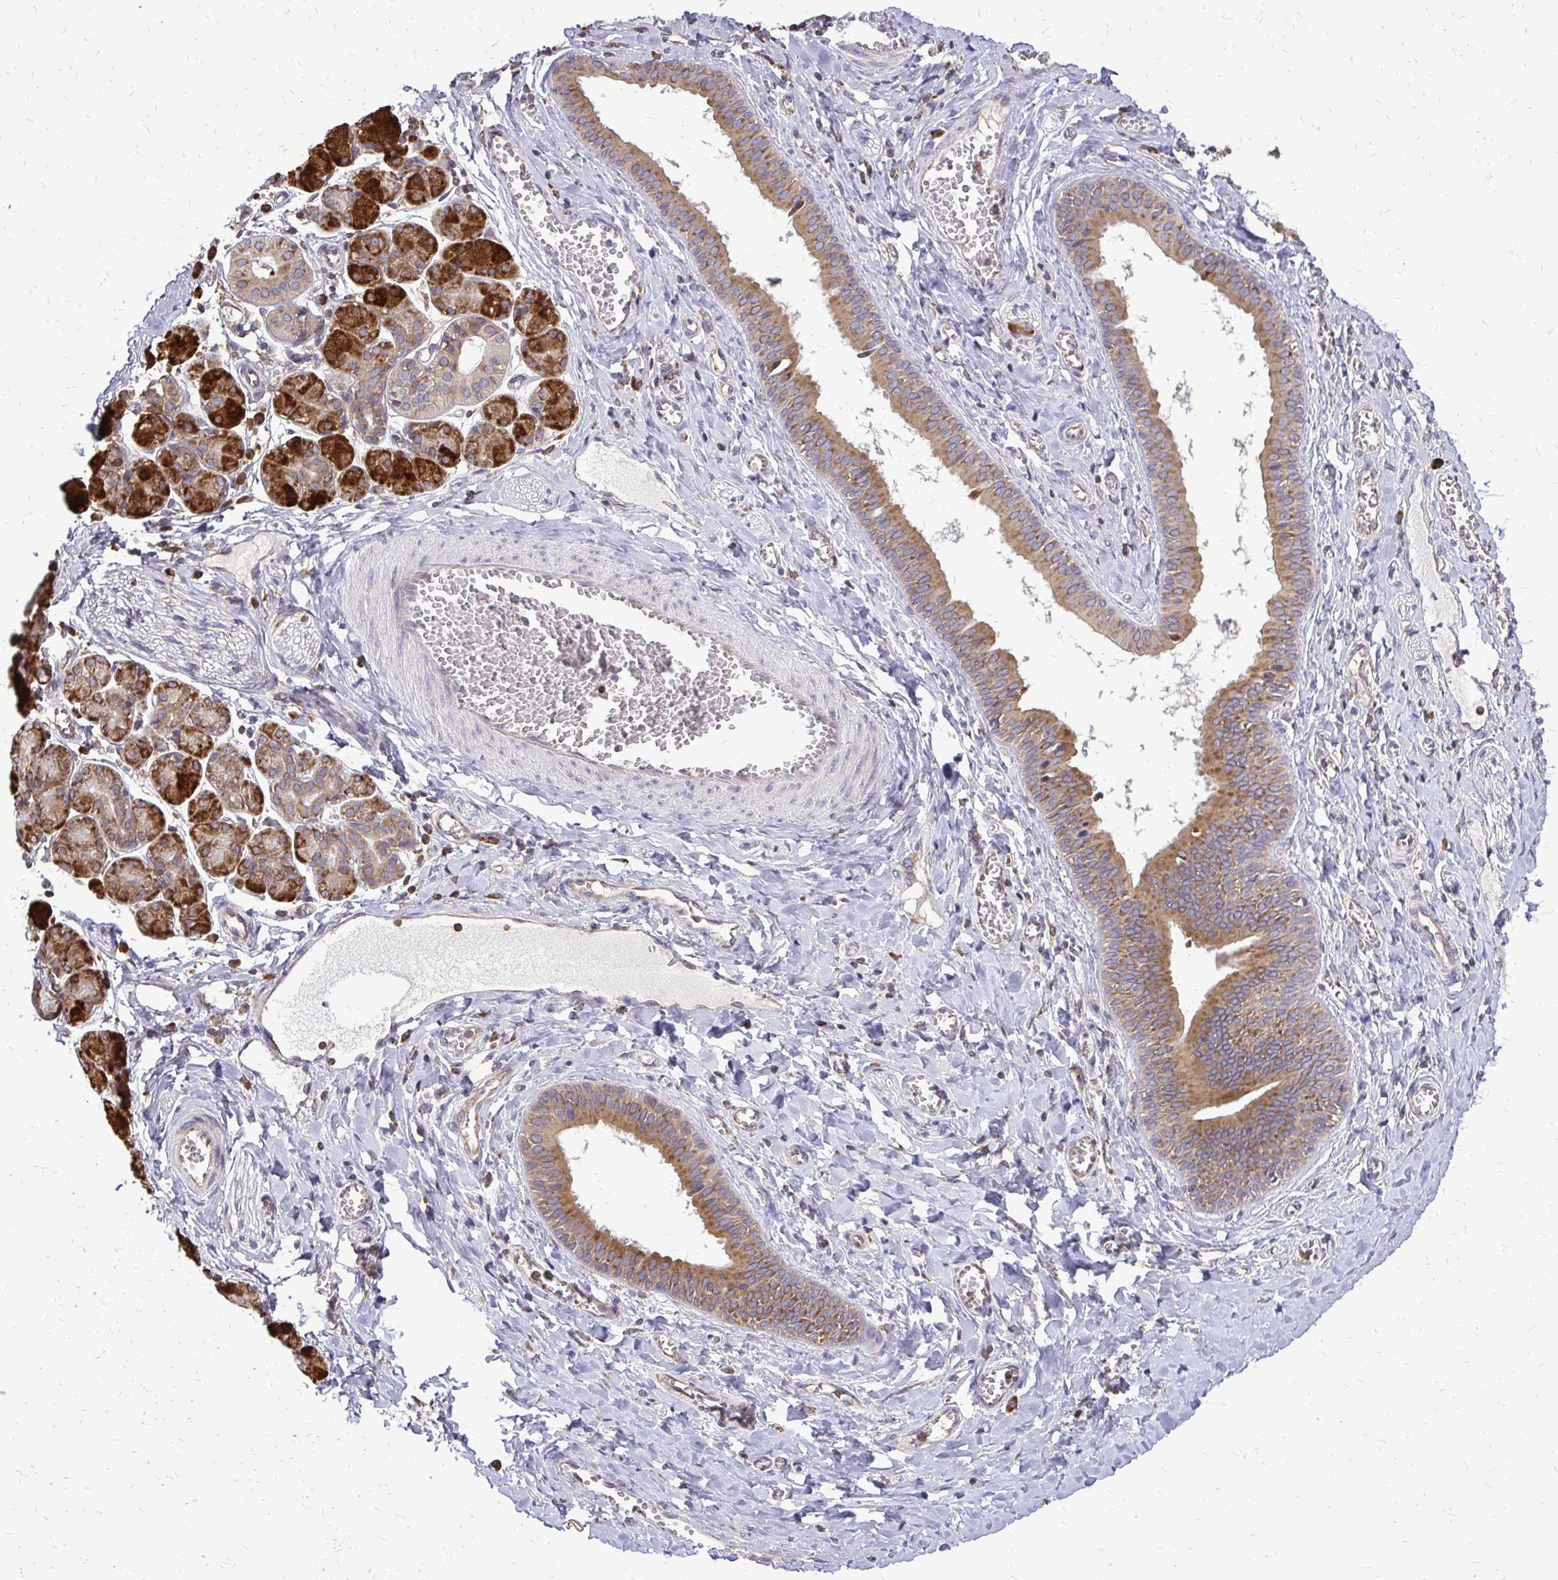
{"staining": {"intensity": "strong", "quantity": "25%-75%", "location": "cytoplasmic/membranous"}, "tissue": "salivary gland", "cell_type": "Glandular cells", "image_type": "normal", "snomed": [{"axis": "morphology", "description": "Normal tissue, NOS"}, {"axis": "morphology", "description": "Inflammation, NOS"}, {"axis": "topography", "description": "Lymph node"}, {"axis": "topography", "description": "Salivary gland"}], "caption": "A histopathology image showing strong cytoplasmic/membranous staining in approximately 25%-75% of glandular cells in benign salivary gland, as visualized by brown immunohistochemical staining.", "gene": "RPS3", "patient": {"sex": "male", "age": 3}}